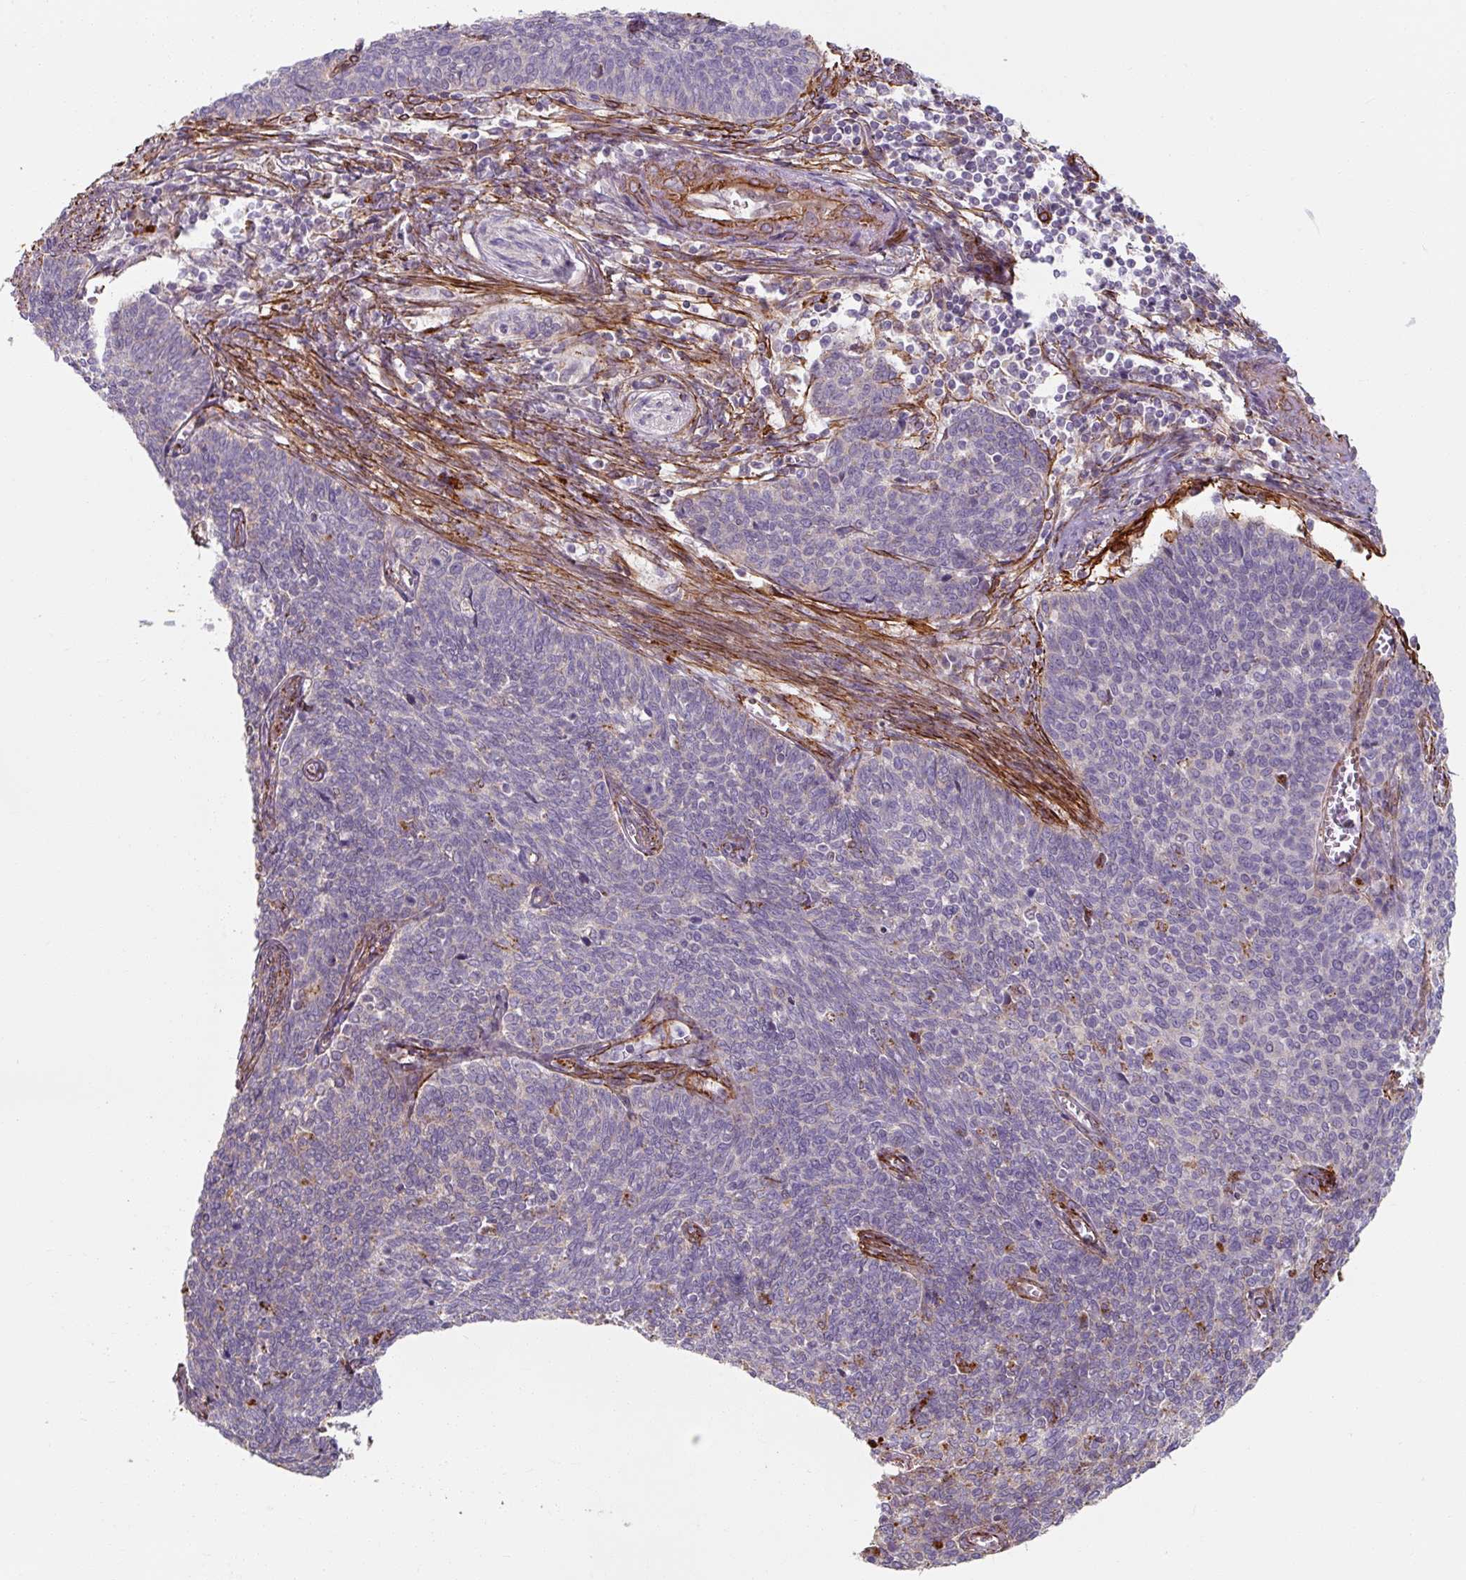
{"staining": {"intensity": "negative", "quantity": "none", "location": "none"}, "tissue": "cervical cancer", "cell_type": "Tumor cells", "image_type": "cancer", "snomed": [{"axis": "morphology", "description": "Squamous cell carcinoma, NOS"}, {"axis": "topography", "description": "Cervix"}], "caption": "Immunohistochemical staining of human cervical cancer (squamous cell carcinoma) demonstrates no significant positivity in tumor cells. Brightfield microscopy of IHC stained with DAB (brown) and hematoxylin (blue), captured at high magnification.", "gene": "MRPS5", "patient": {"sex": "female", "age": 39}}